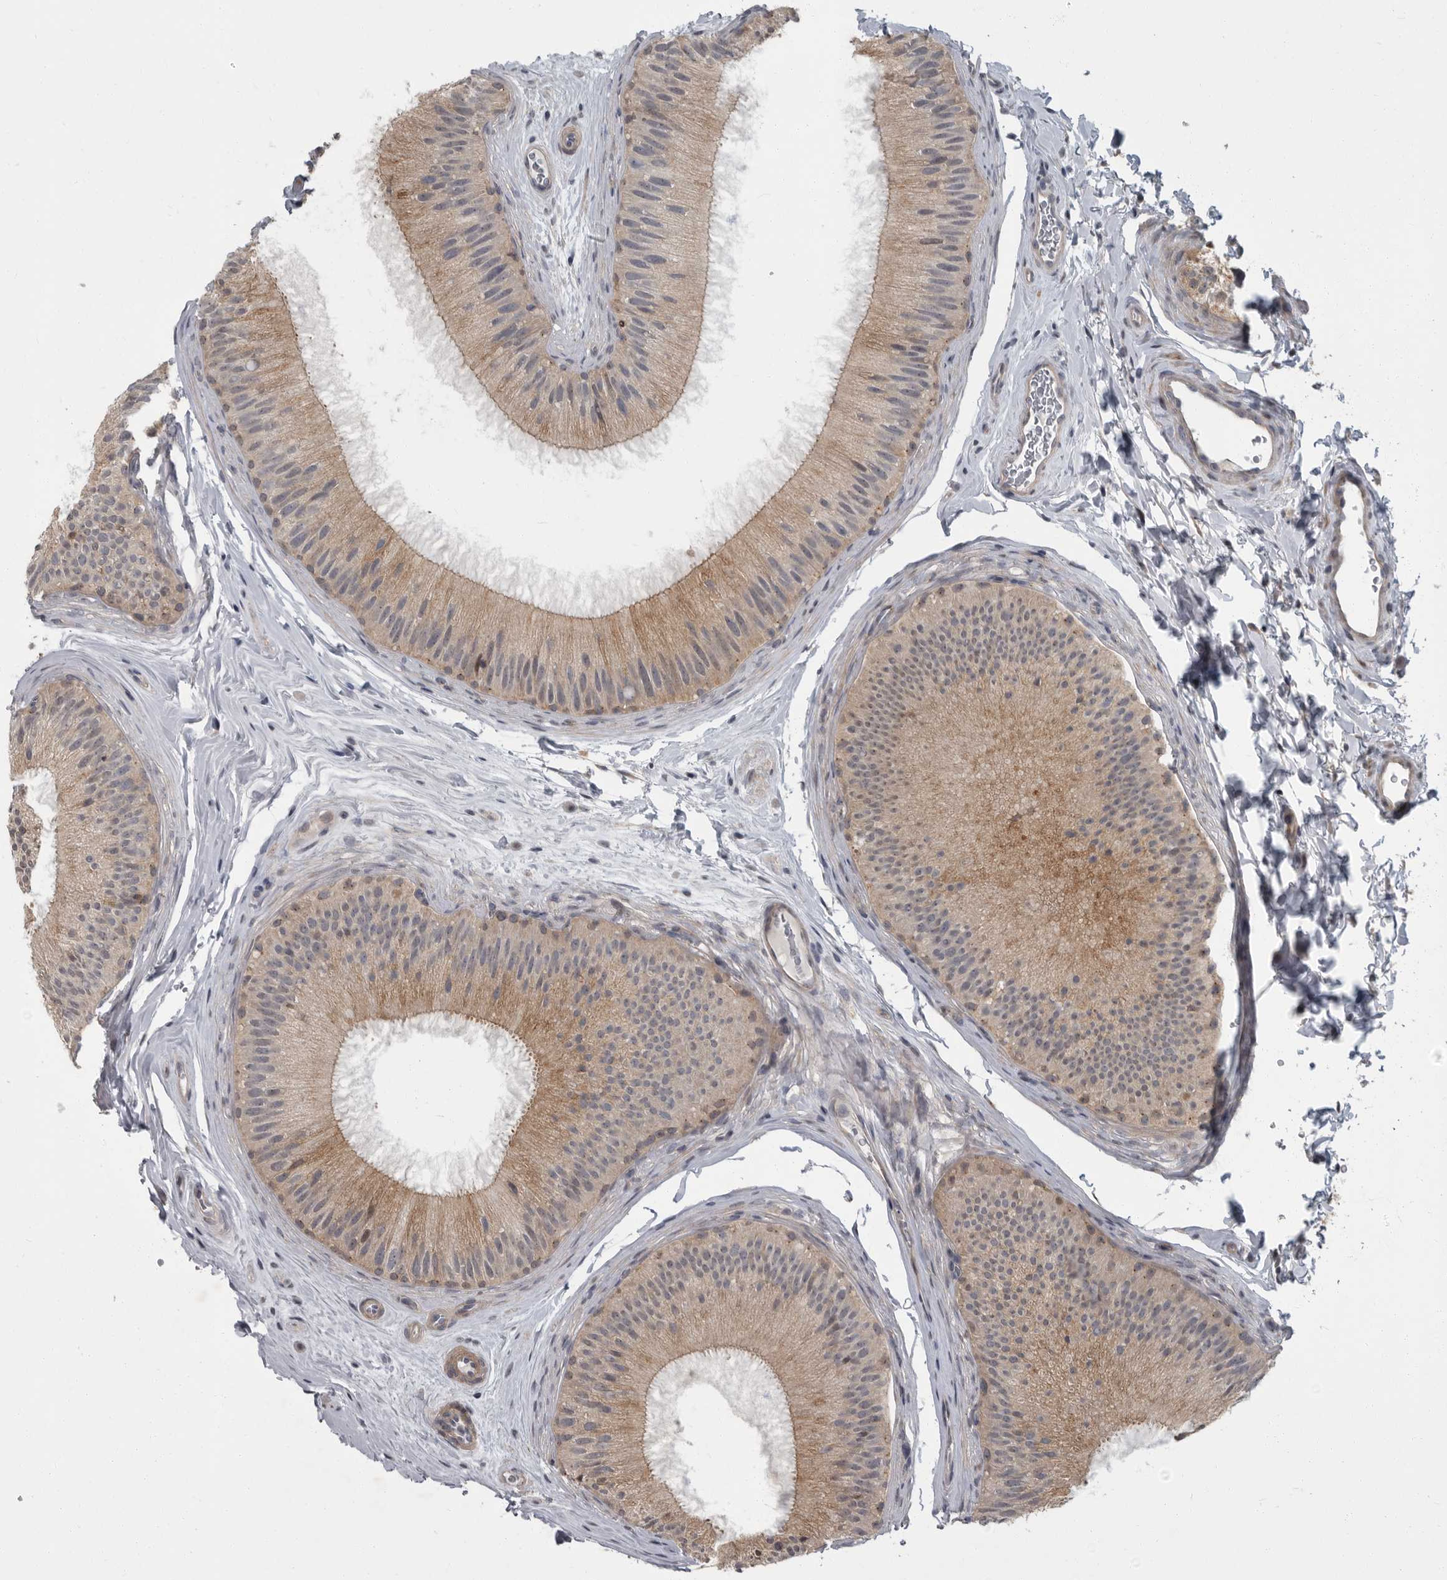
{"staining": {"intensity": "moderate", "quantity": "25%-75%", "location": "cytoplasmic/membranous"}, "tissue": "epididymis", "cell_type": "Glandular cells", "image_type": "normal", "snomed": [{"axis": "morphology", "description": "Normal tissue, NOS"}, {"axis": "topography", "description": "Epididymis"}], "caption": "The immunohistochemical stain labels moderate cytoplasmic/membranous staining in glandular cells of normal epididymis.", "gene": "PDE7A", "patient": {"sex": "male", "age": 45}}